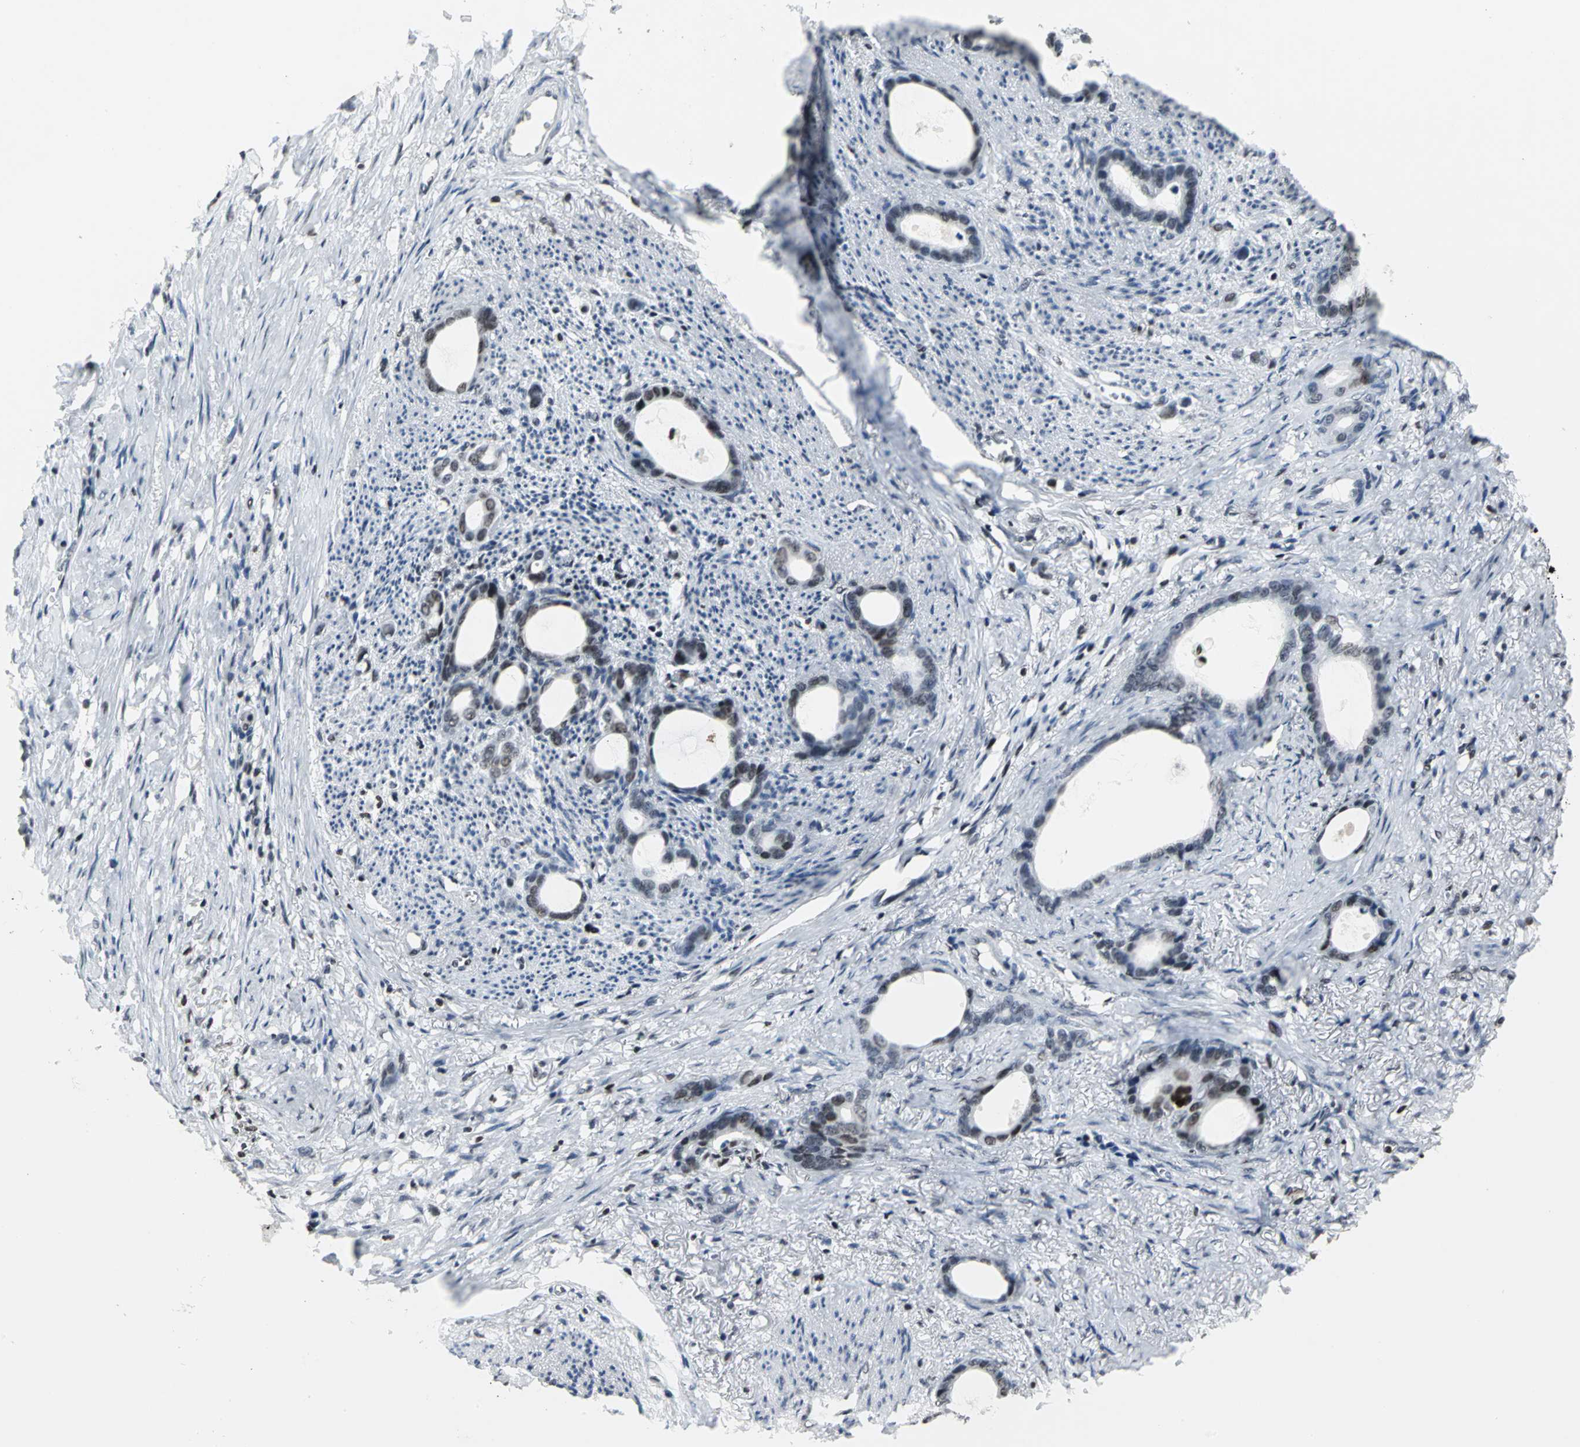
{"staining": {"intensity": "moderate", "quantity": "25%-75%", "location": "nuclear"}, "tissue": "stomach cancer", "cell_type": "Tumor cells", "image_type": "cancer", "snomed": [{"axis": "morphology", "description": "Adenocarcinoma, NOS"}, {"axis": "topography", "description": "Stomach"}], "caption": "Approximately 25%-75% of tumor cells in human stomach cancer (adenocarcinoma) exhibit moderate nuclear protein staining as visualized by brown immunohistochemical staining.", "gene": "HNRNPD", "patient": {"sex": "female", "age": 75}}